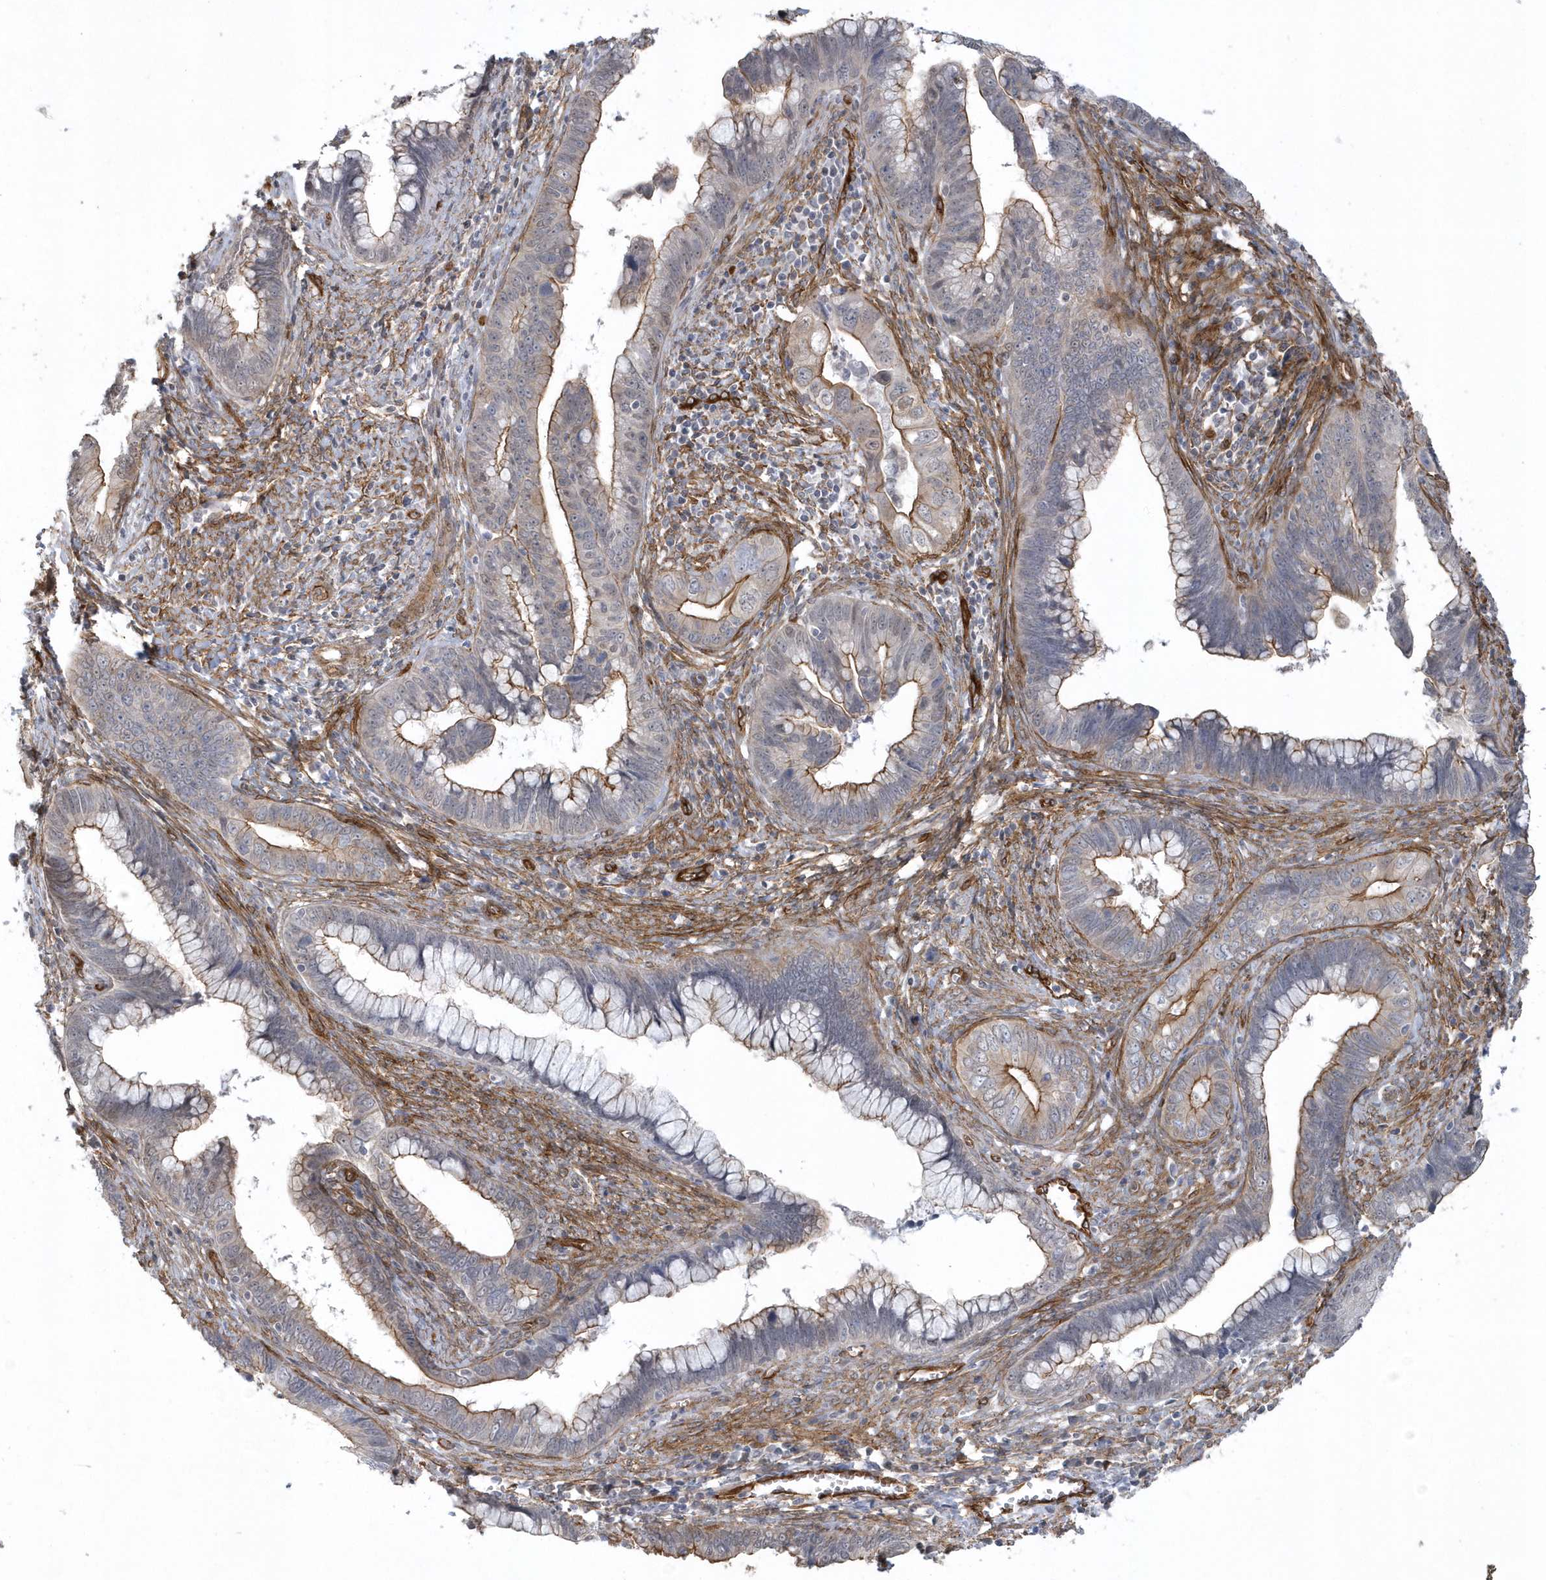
{"staining": {"intensity": "moderate", "quantity": "25%-75%", "location": "cytoplasmic/membranous"}, "tissue": "cervical cancer", "cell_type": "Tumor cells", "image_type": "cancer", "snomed": [{"axis": "morphology", "description": "Adenocarcinoma, NOS"}, {"axis": "topography", "description": "Cervix"}], "caption": "Moderate cytoplasmic/membranous positivity is seen in about 25%-75% of tumor cells in cervical cancer.", "gene": "RAI14", "patient": {"sex": "female", "age": 44}}